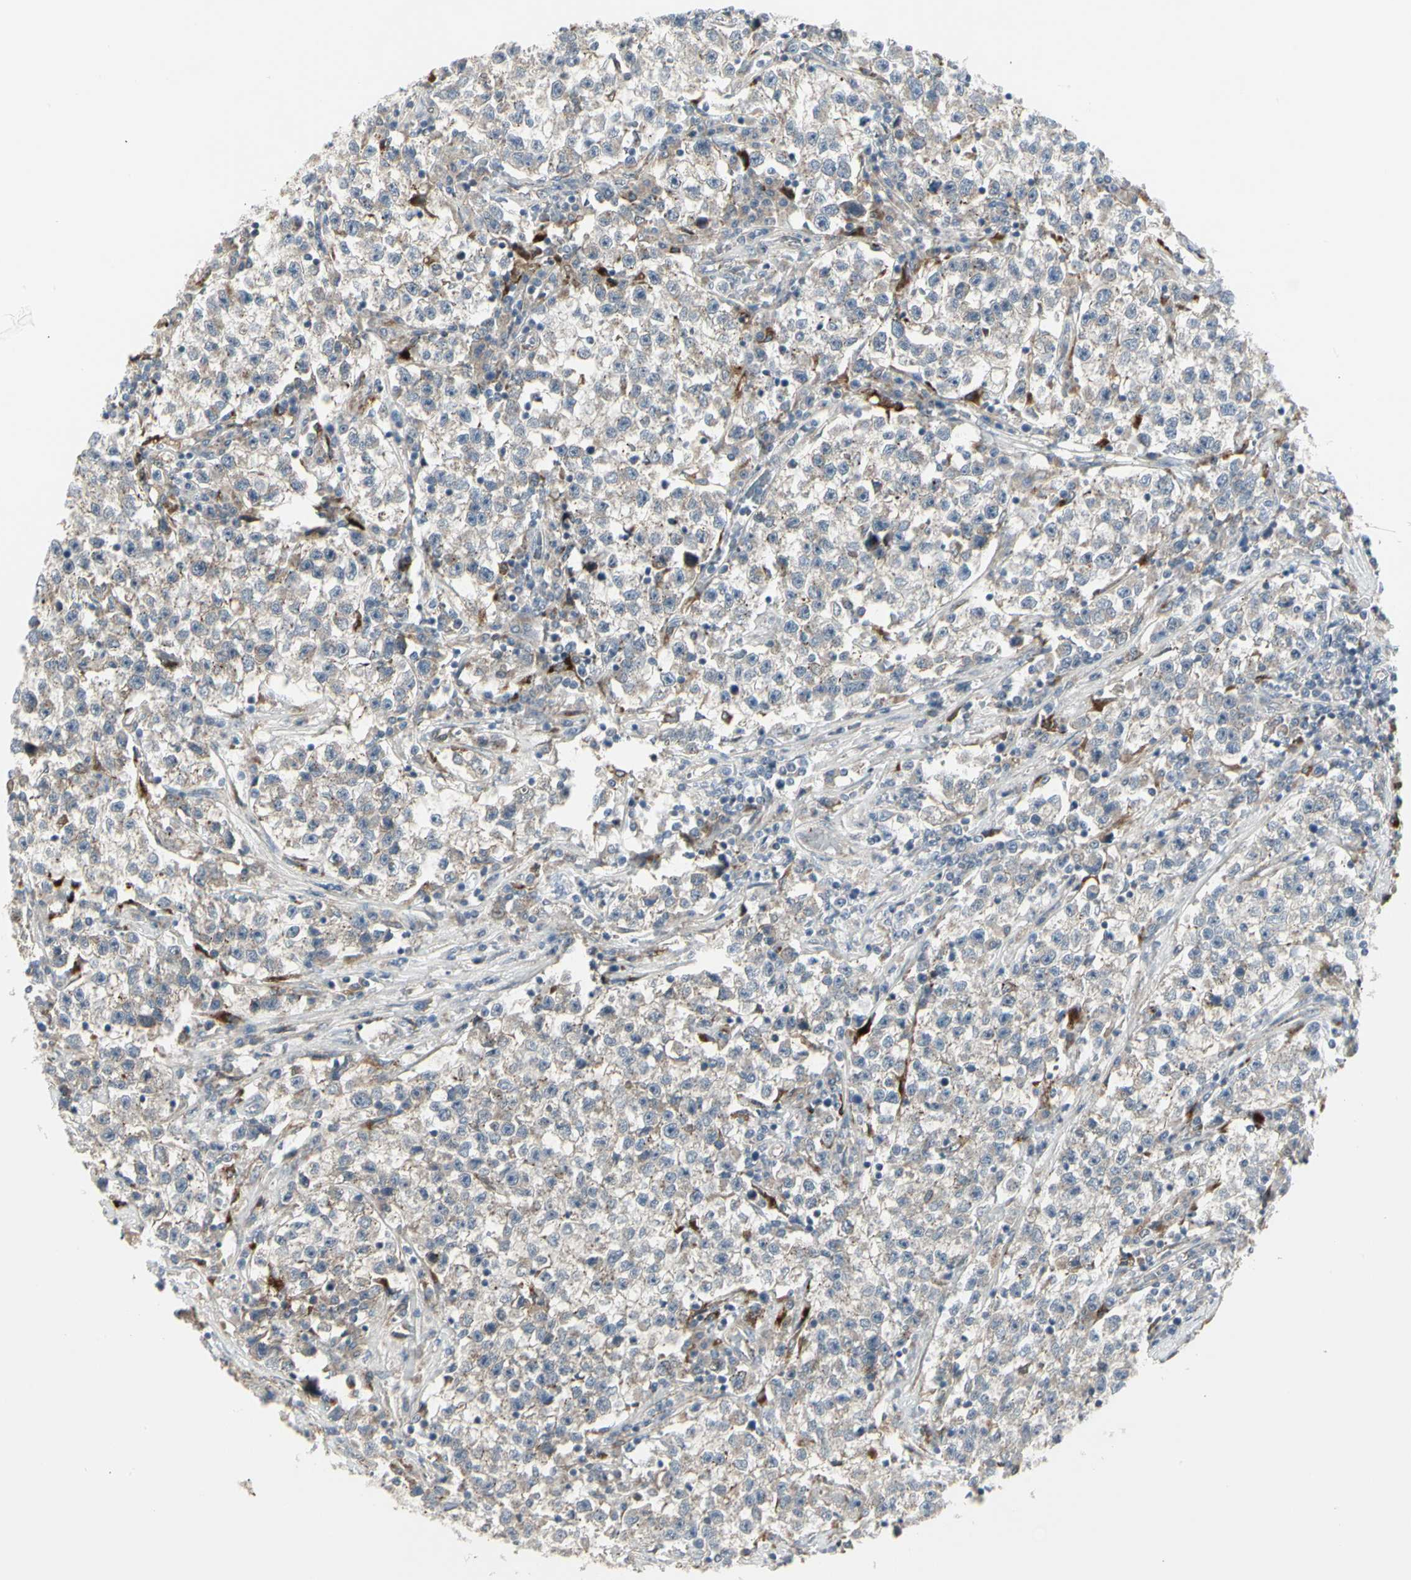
{"staining": {"intensity": "negative", "quantity": "none", "location": "none"}, "tissue": "testis cancer", "cell_type": "Tumor cells", "image_type": "cancer", "snomed": [{"axis": "morphology", "description": "Seminoma, NOS"}, {"axis": "topography", "description": "Testis"}], "caption": "This micrograph is of testis cancer stained with immunohistochemistry to label a protein in brown with the nuclei are counter-stained blue. There is no positivity in tumor cells.", "gene": "GRN", "patient": {"sex": "male", "age": 22}}